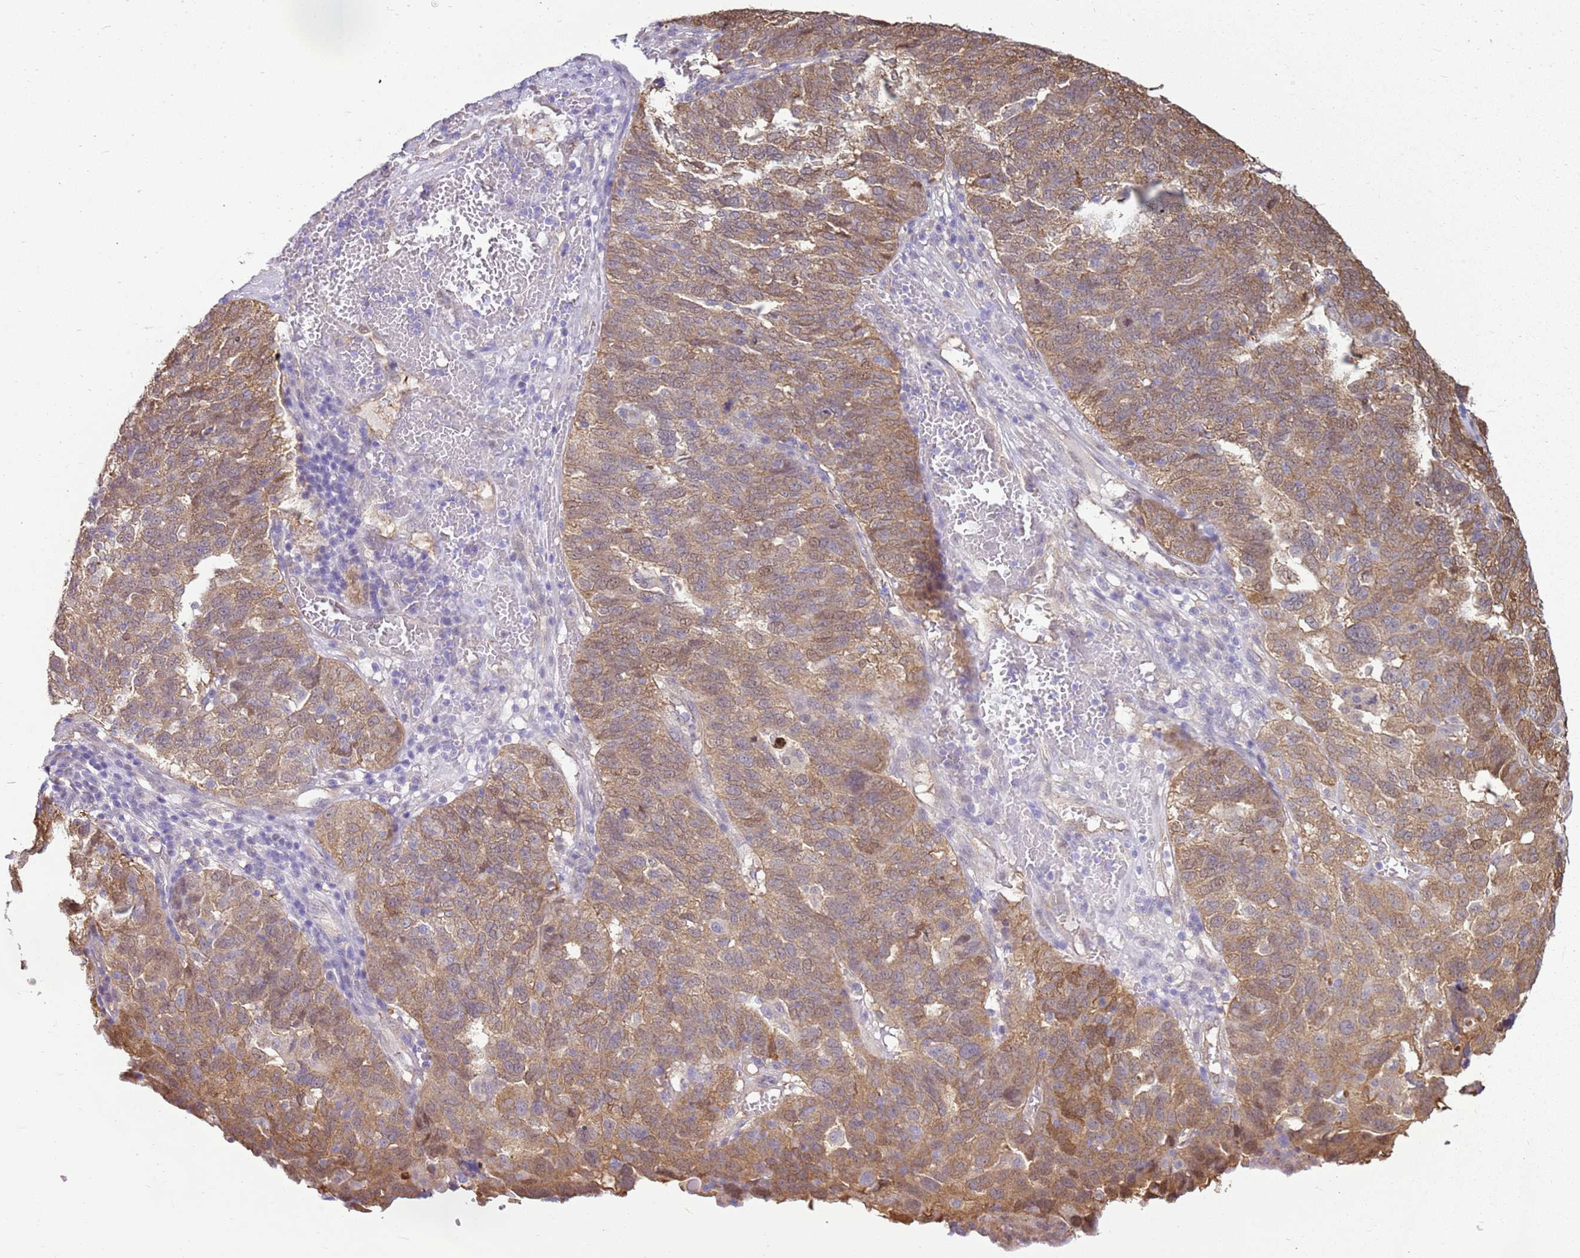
{"staining": {"intensity": "moderate", "quantity": ">75%", "location": "cytoplasmic/membranous"}, "tissue": "ovarian cancer", "cell_type": "Tumor cells", "image_type": "cancer", "snomed": [{"axis": "morphology", "description": "Cystadenocarcinoma, serous, NOS"}, {"axis": "topography", "description": "Ovary"}], "caption": "Immunohistochemistry (IHC) of human ovarian serous cystadenocarcinoma exhibits medium levels of moderate cytoplasmic/membranous positivity in approximately >75% of tumor cells.", "gene": "YWHAE", "patient": {"sex": "female", "age": 59}}